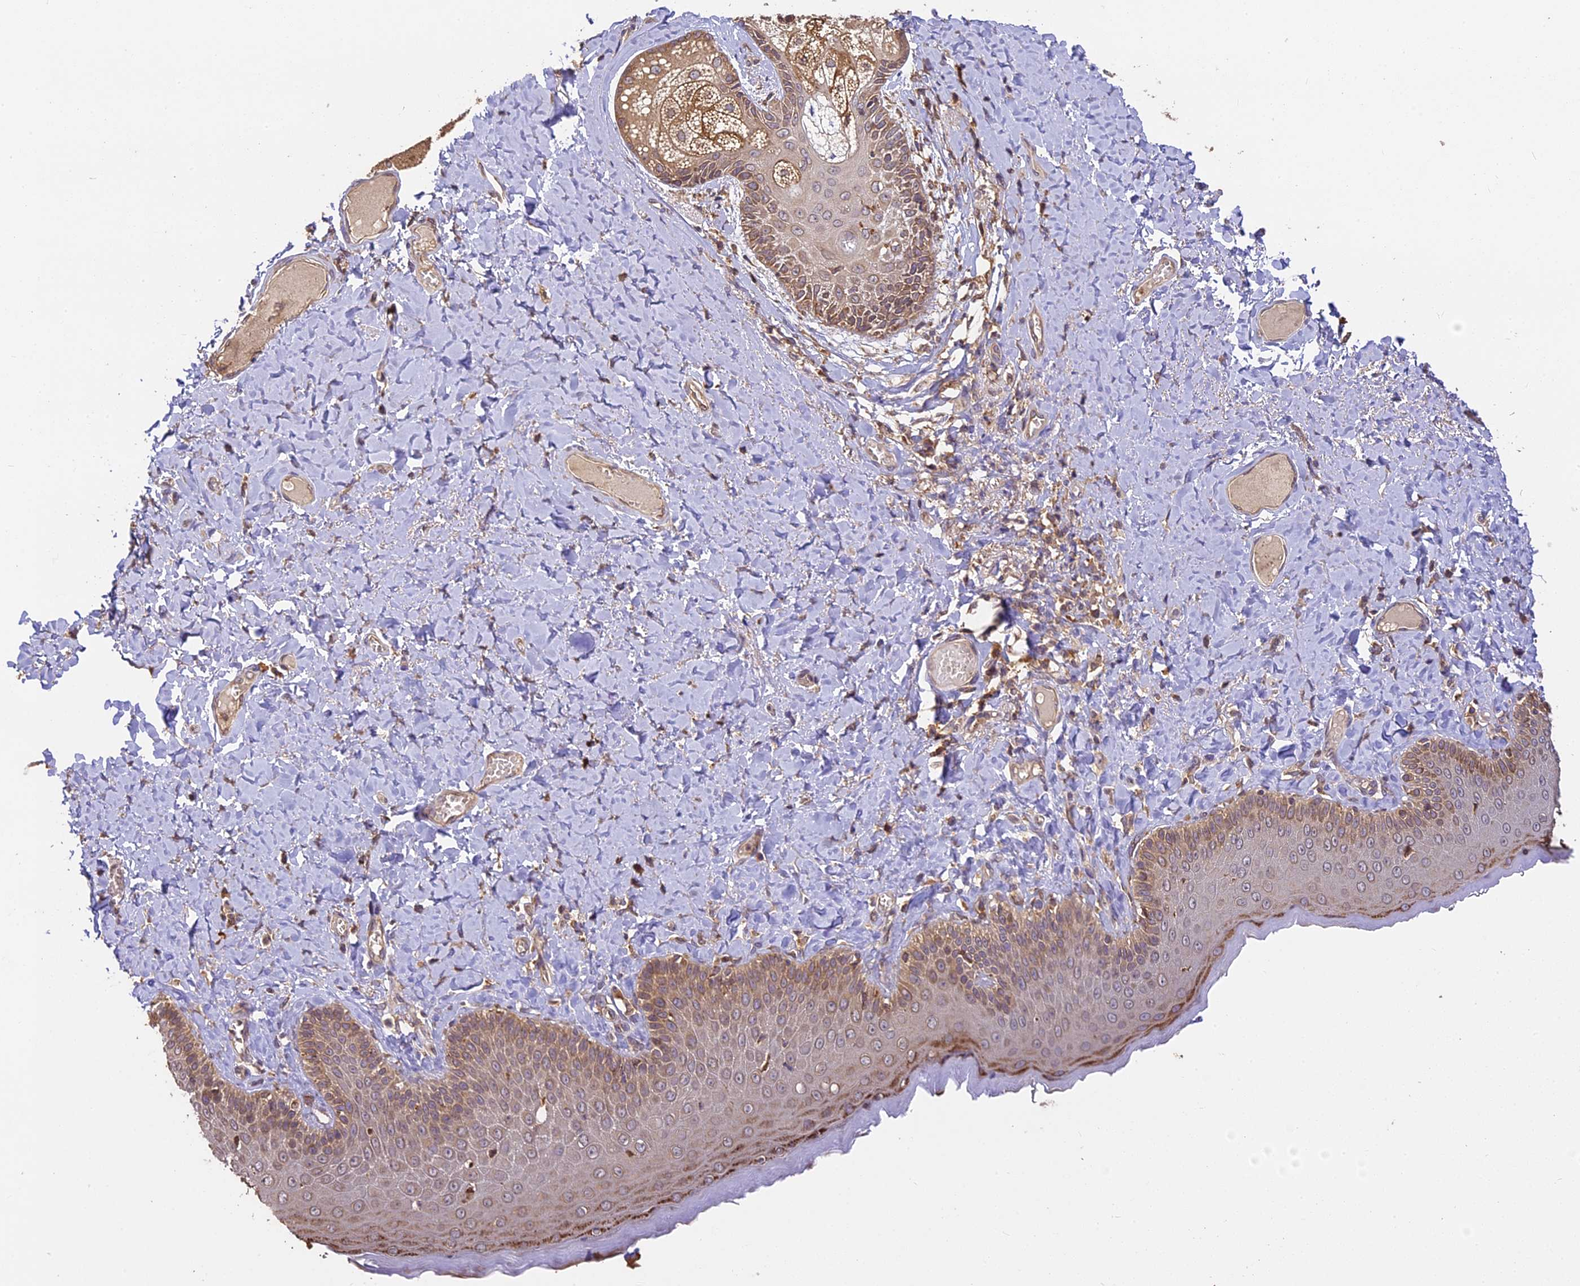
{"staining": {"intensity": "moderate", "quantity": ">75%", "location": "cytoplasmic/membranous"}, "tissue": "skin", "cell_type": "Epidermal cells", "image_type": "normal", "snomed": [{"axis": "morphology", "description": "Normal tissue, NOS"}, {"axis": "topography", "description": "Anal"}], "caption": "The immunohistochemical stain labels moderate cytoplasmic/membranous positivity in epidermal cells of normal skin. Nuclei are stained in blue.", "gene": "BRAP", "patient": {"sex": "male", "age": 69}}